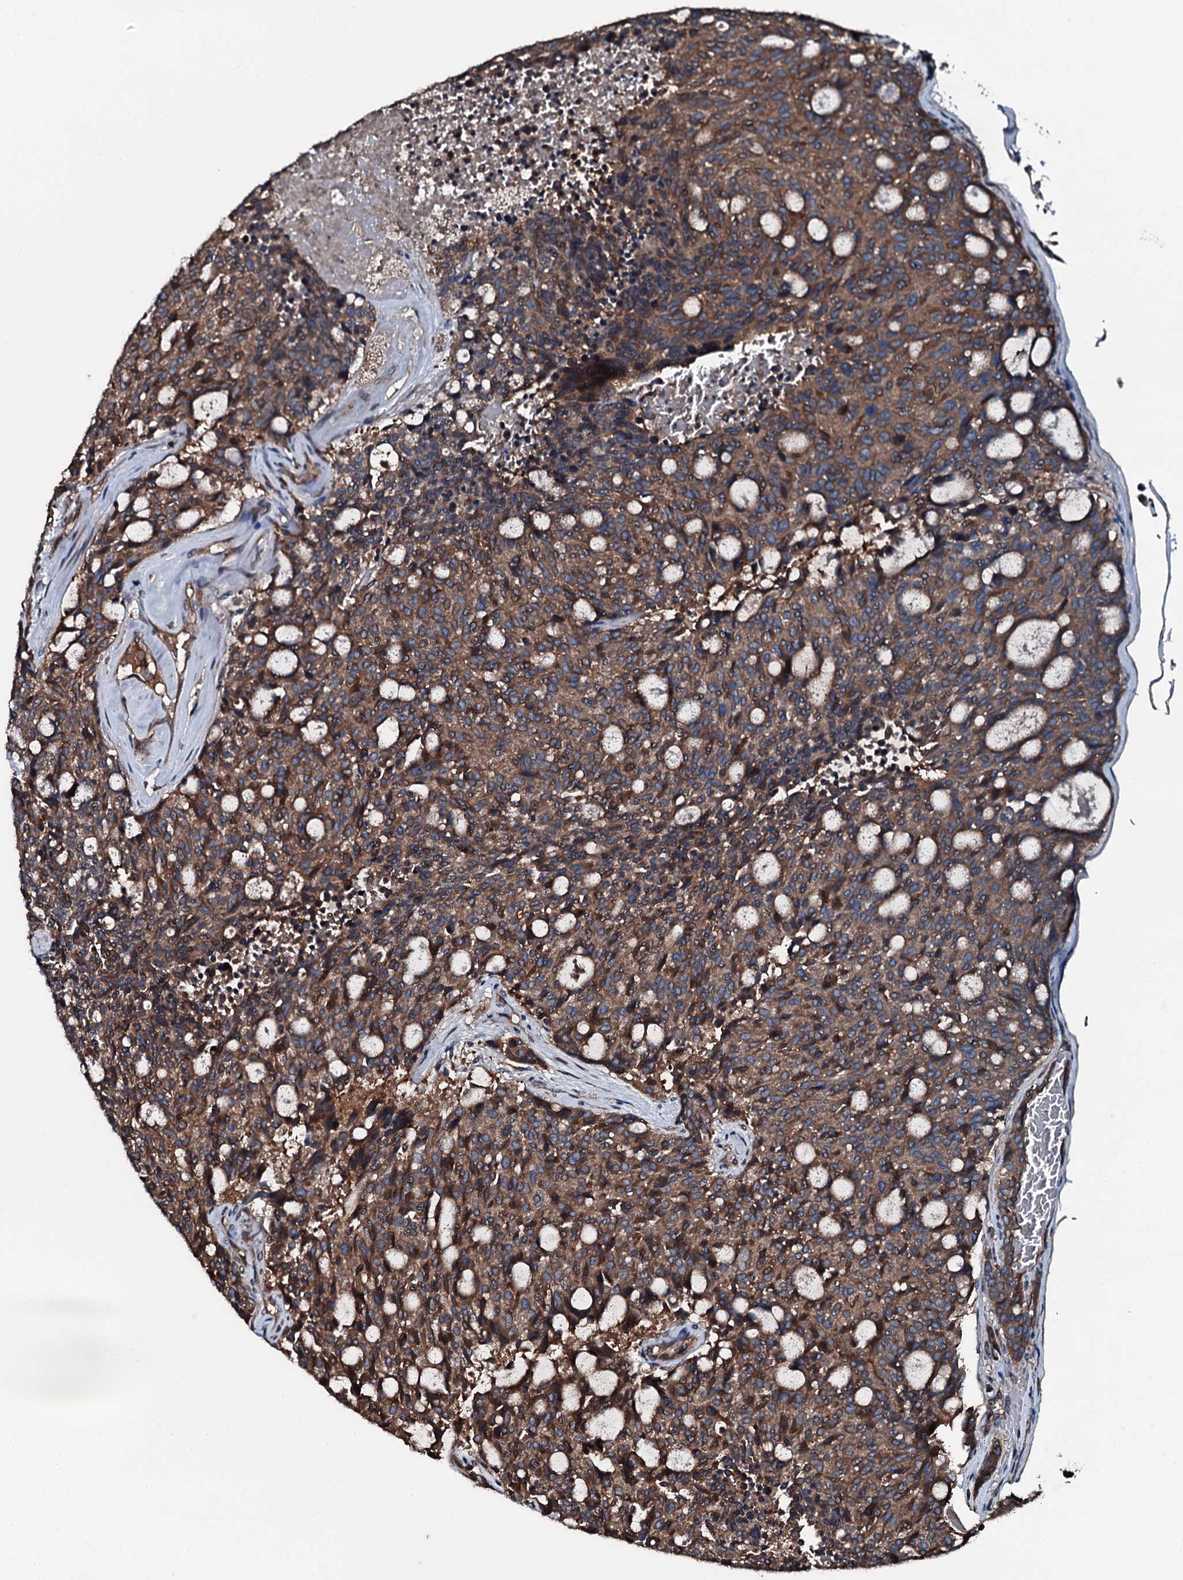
{"staining": {"intensity": "moderate", "quantity": ">75%", "location": "cytoplasmic/membranous"}, "tissue": "carcinoid", "cell_type": "Tumor cells", "image_type": "cancer", "snomed": [{"axis": "morphology", "description": "Carcinoid, malignant, NOS"}, {"axis": "topography", "description": "Pancreas"}], "caption": "Brown immunohistochemical staining in human carcinoid demonstrates moderate cytoplasmic/membranous positivity in approximately >75% of tumor cells. (Stains: DAB (3,3'-diaminobenzidine) in brown, nuclei in blue, Microscopy: brightfield microscopy at high magnification).", "gene": "AARS1", "patient": {"sex": "female", "age": 54}}